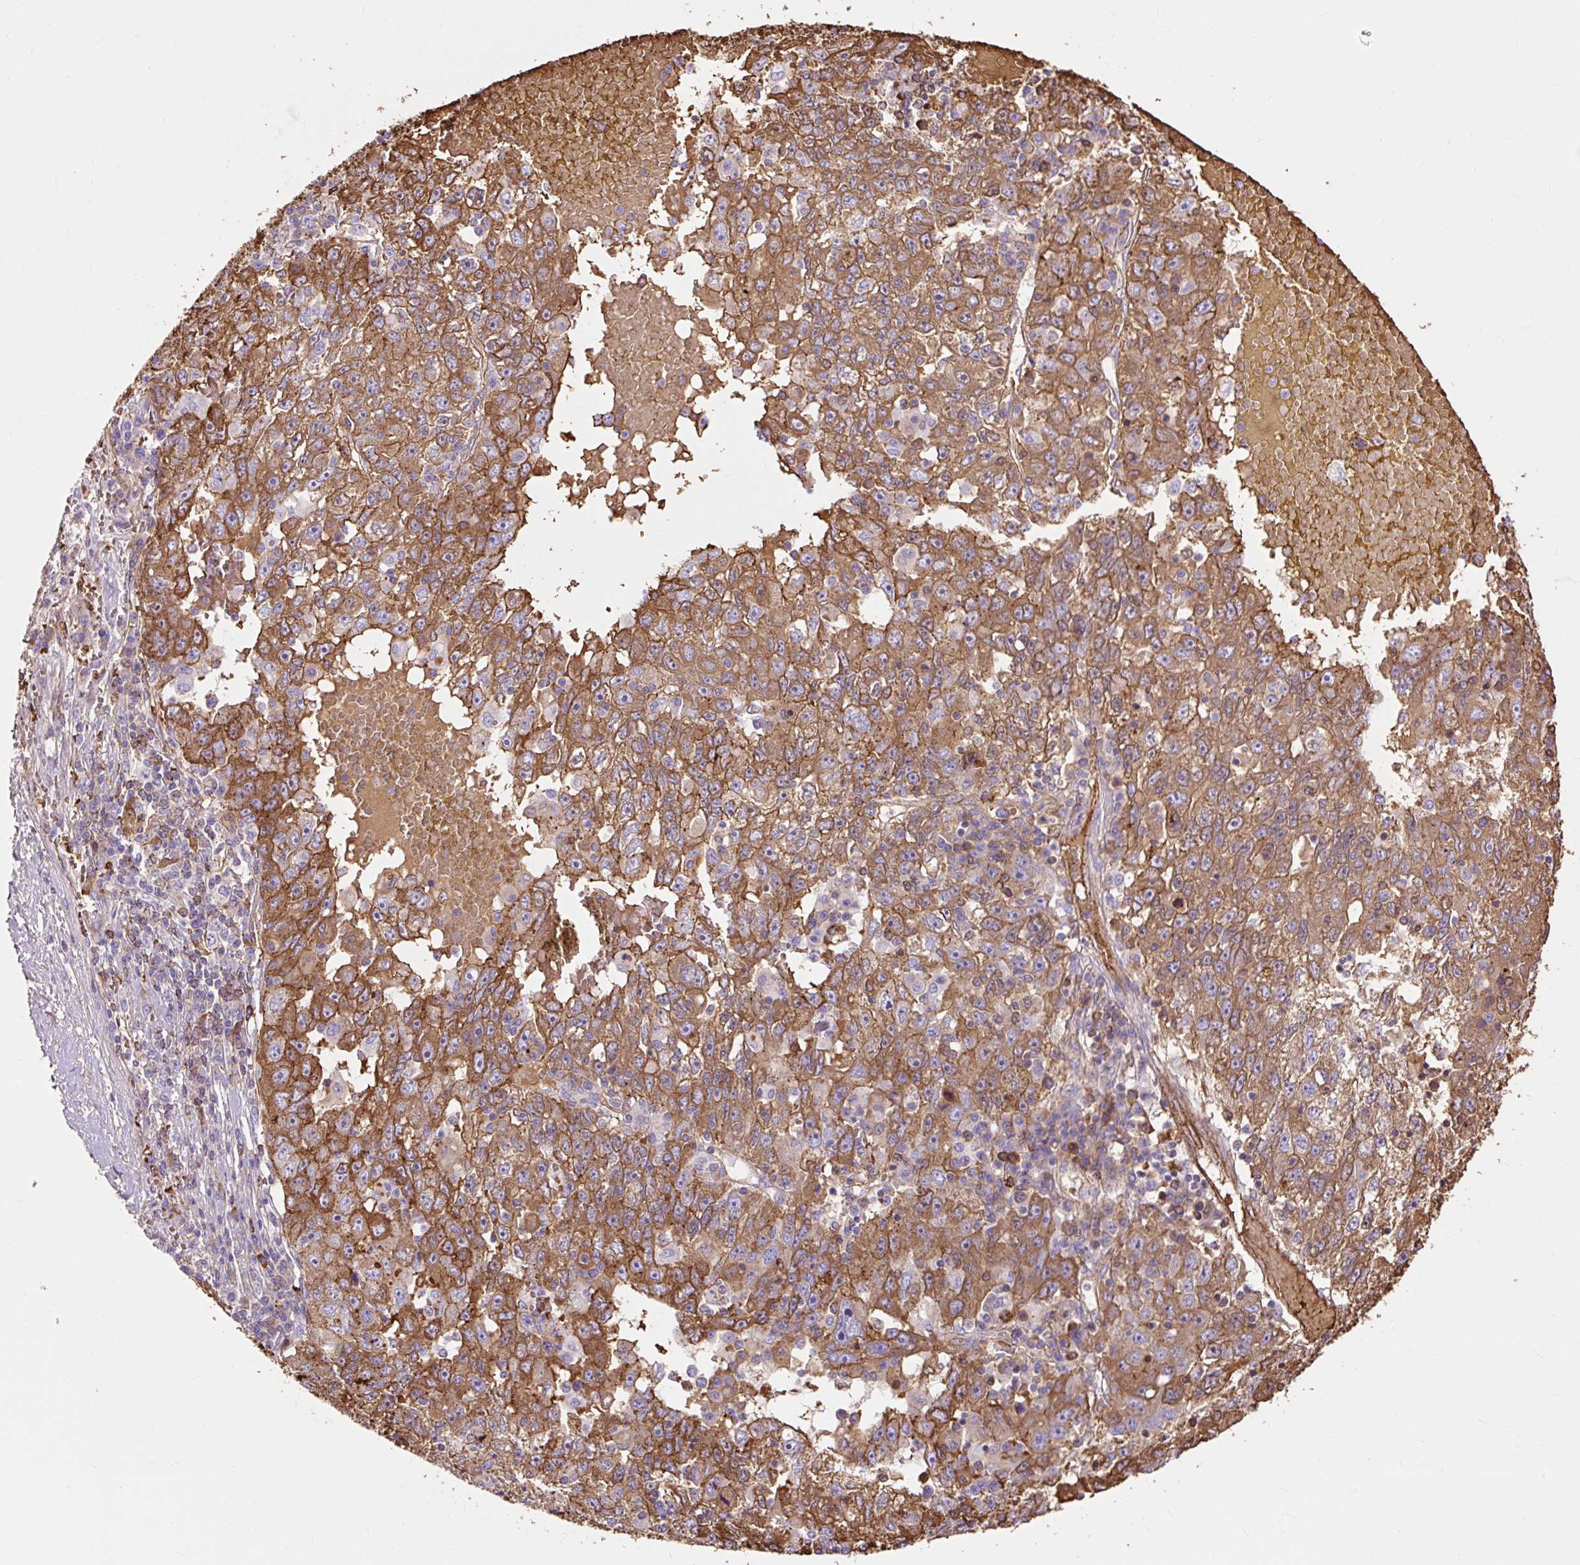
{"staining": {"intensity": "moderate", "quantity": ">75%", "location": "cytoplasmic/membranous"}, "tissue": "liver cancer", "cell_type": "Tumor cells", "image_type": "cancer", "snomed": [{"axis": "morphology", "description": "Carcinoma, Hepatocellular, NOS"}, {"axis": "topography", "description": "Liver"}], "caption": "The photomicrograph displays staining of liver cancer, revealing moderate cytoplasmic/membranous protein expression (brown color) within tumor cells. (DAB (3,3'-diaminobenzidine) IHC with brightfield microscopy, high magnification).", "gene": "HIP1R", "patient": {"sex": "male", "age": 49}}